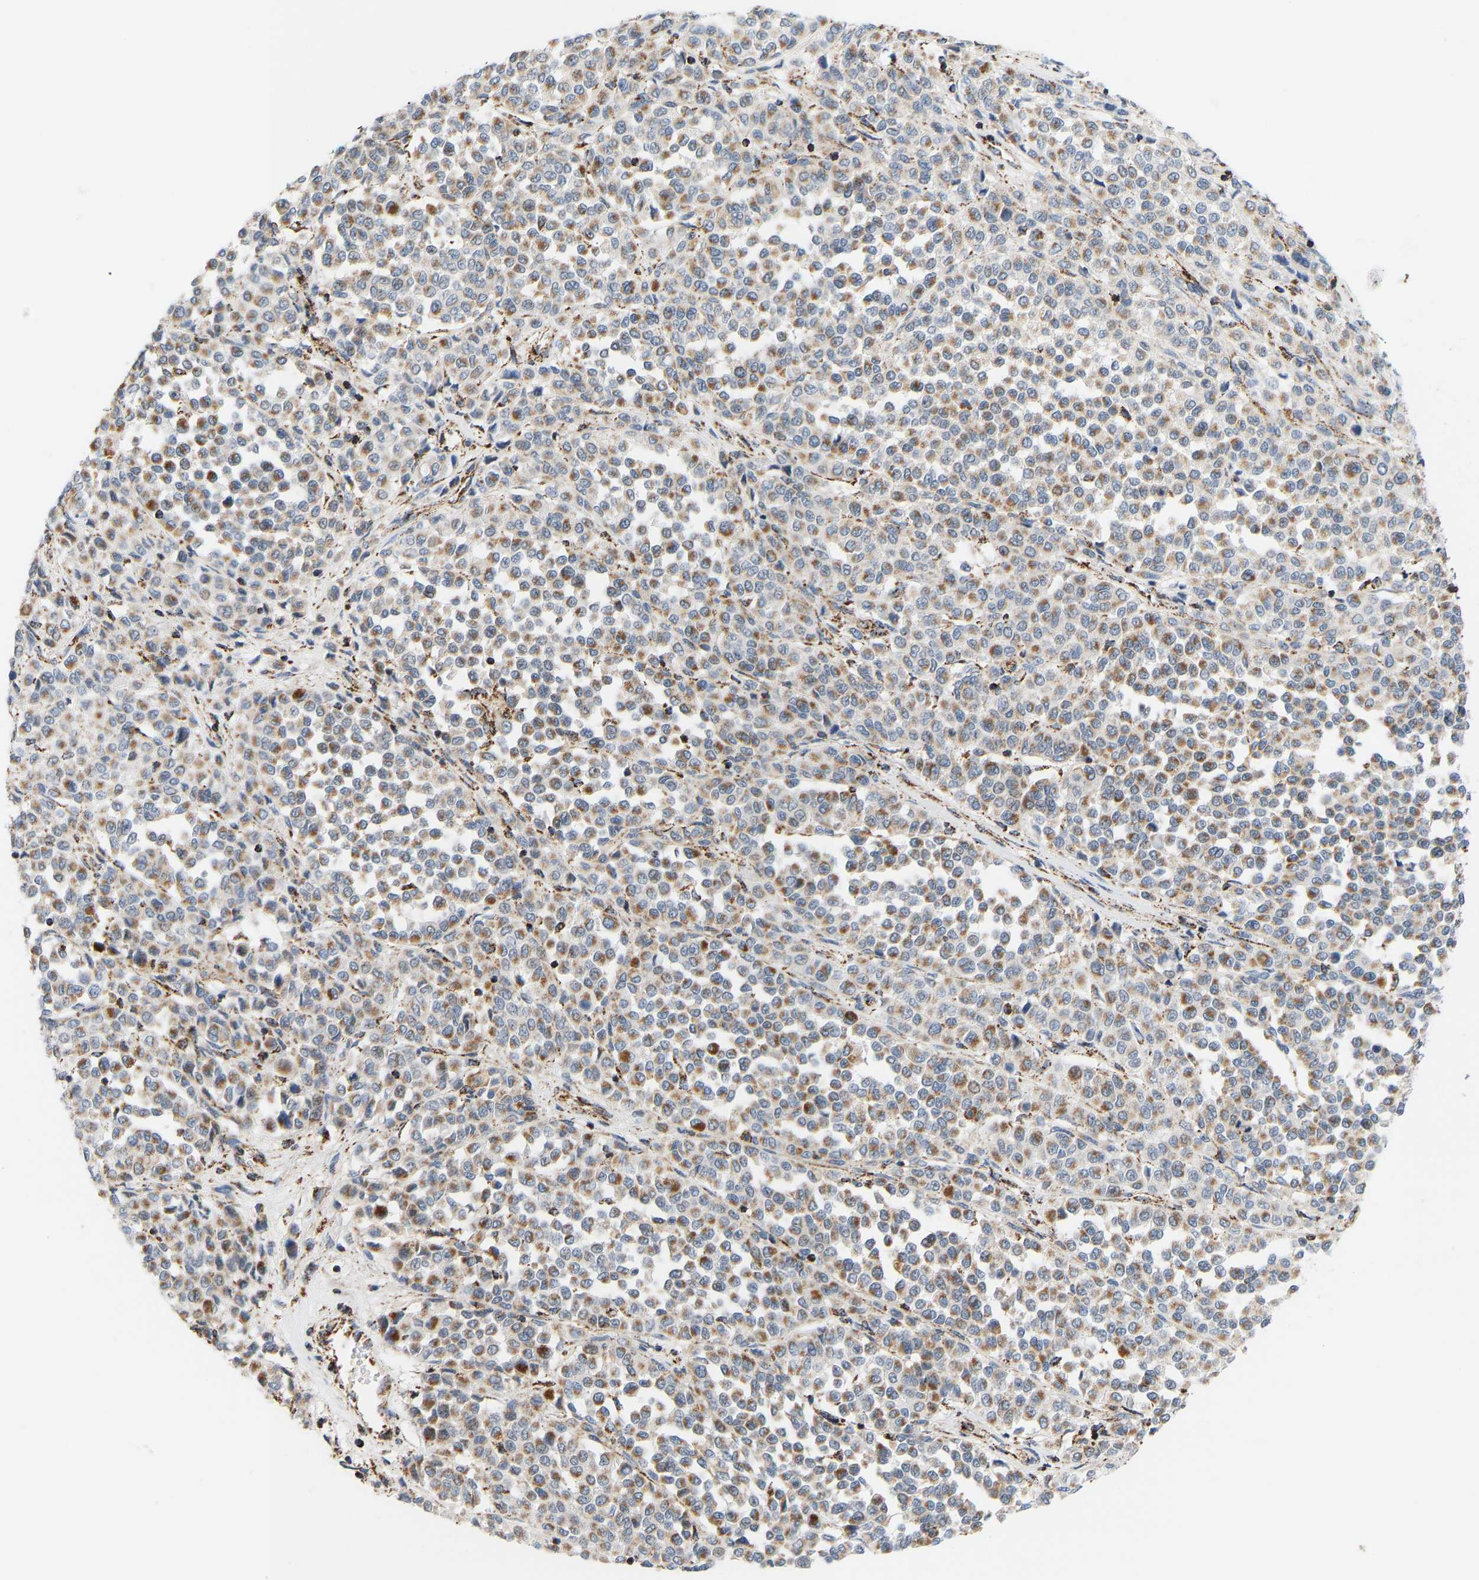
{"staining": {"intensity": "moderate", "quantity": ">75%", "location": "cytoplasmic/membranous"}, "tissue": "melanoma", "cell_type": "Tumor cells", "image_type": "cancer", "snomed": [{"axis": "morphology", "description": "Malignant melanoma, Metastatic site"}, {"axis": "topography", "description": "Pancreas"}], "caption": "A photomicrograph of human melanoma stained for a protein exhibits moderate cytoplasmic/membranous brown staining in tumor cells. (DAB IHC with brightfield microscopy, high magnification).", "gene": "GPSM2", "patient": {"sex": "female", "age": 30}}